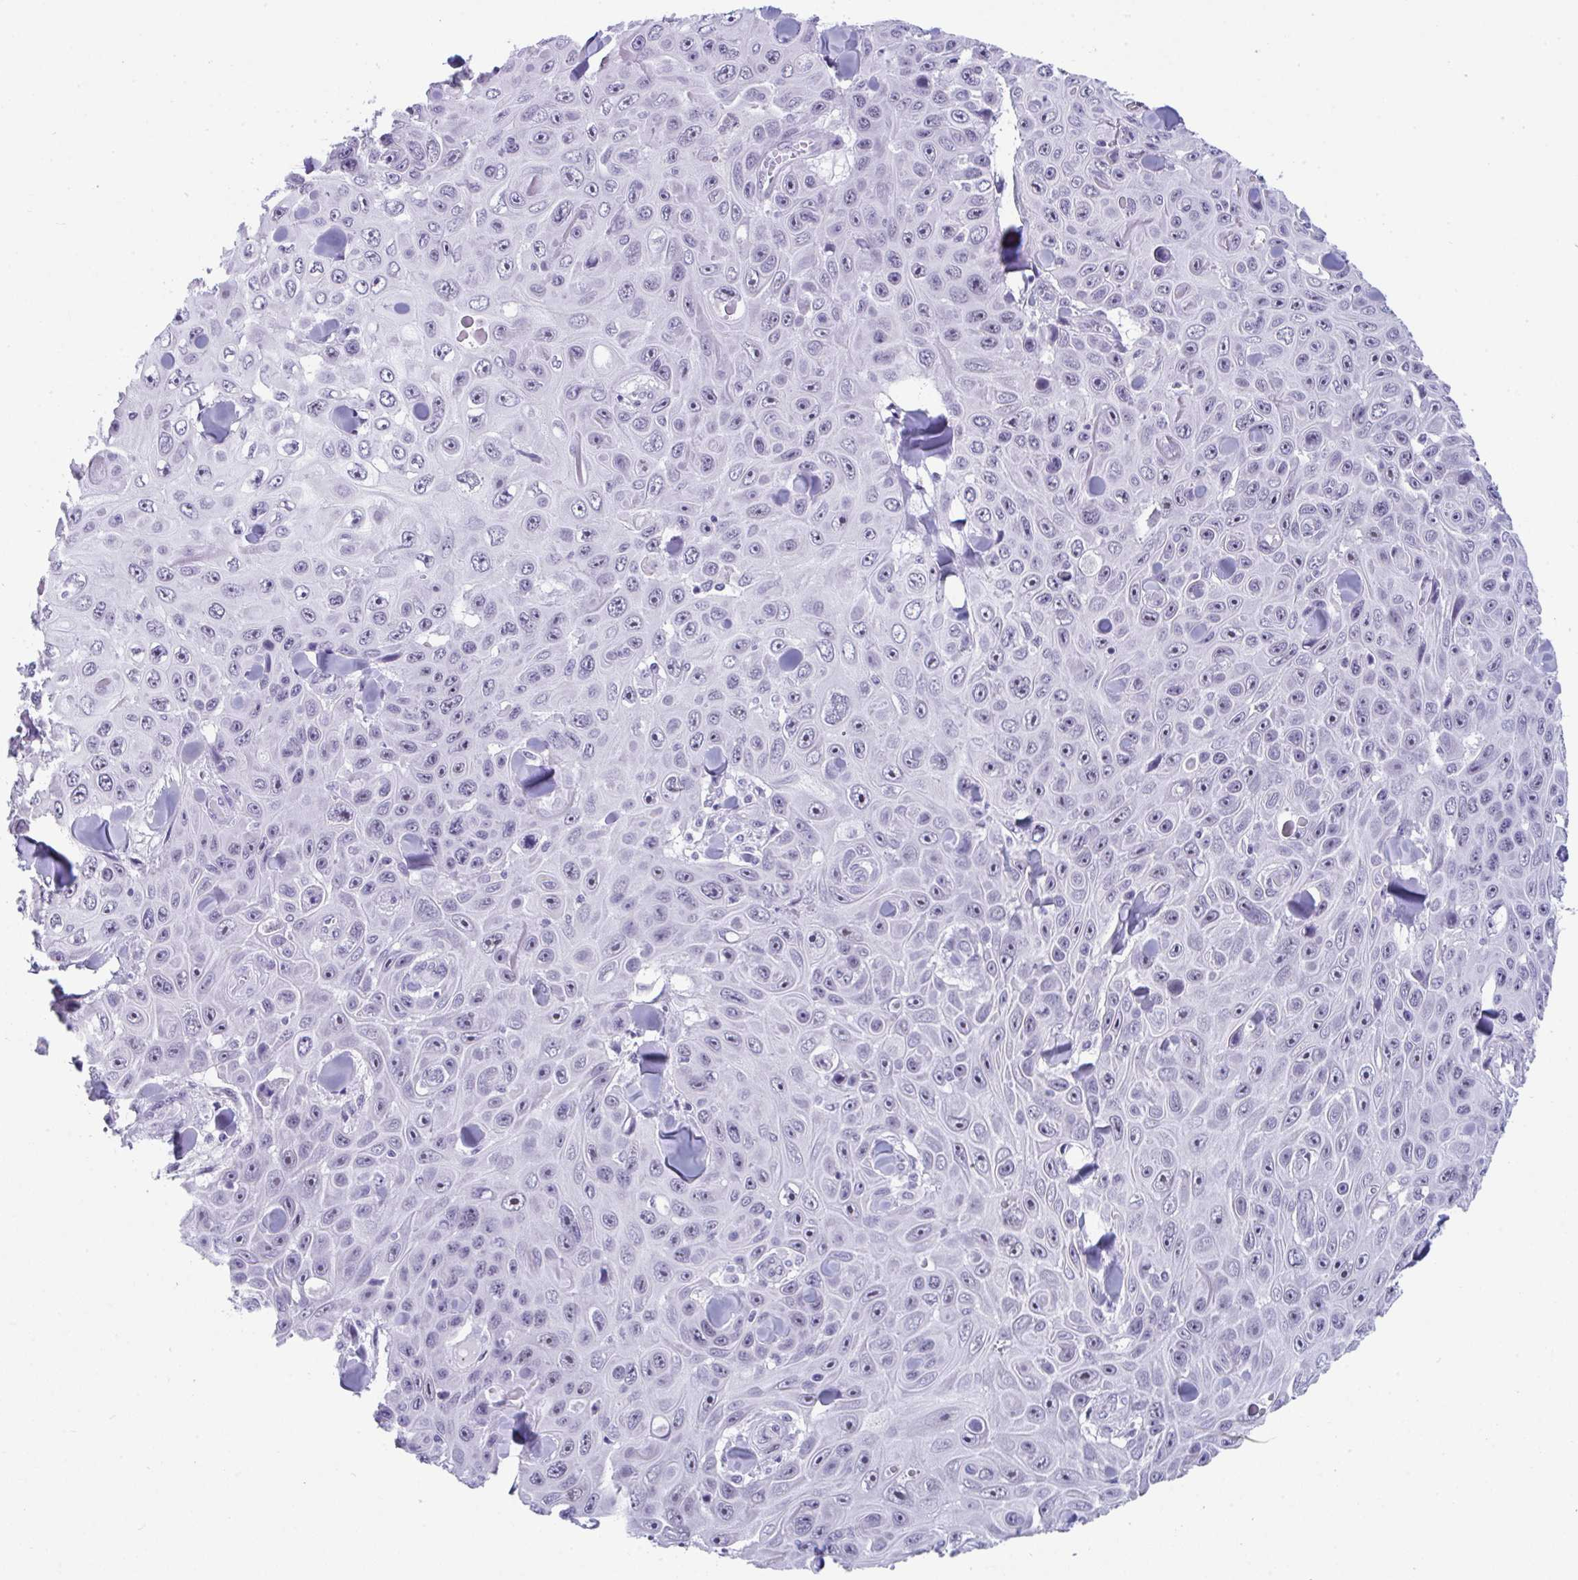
{"staining": {"intensity": "negative", "quantity": "none", "location": "none"}, "tissue": "skin cancer", "cell_type": "Tumor cells", "image_type": "cancer", "snomed": [{"axis": "morphology", "description": "Squamous cell carcinoma, NOS"}, {"axis": "topography", "description": "Skin"}], "caption": "Immunohistochemistry (IHC) image of skin cancer (squamous cell carcinoma) stained for a protein (brown), which reveals no expression in tumor cells.", "gene": "CDK13", "patient": {"sex": "male", "age": 82}}